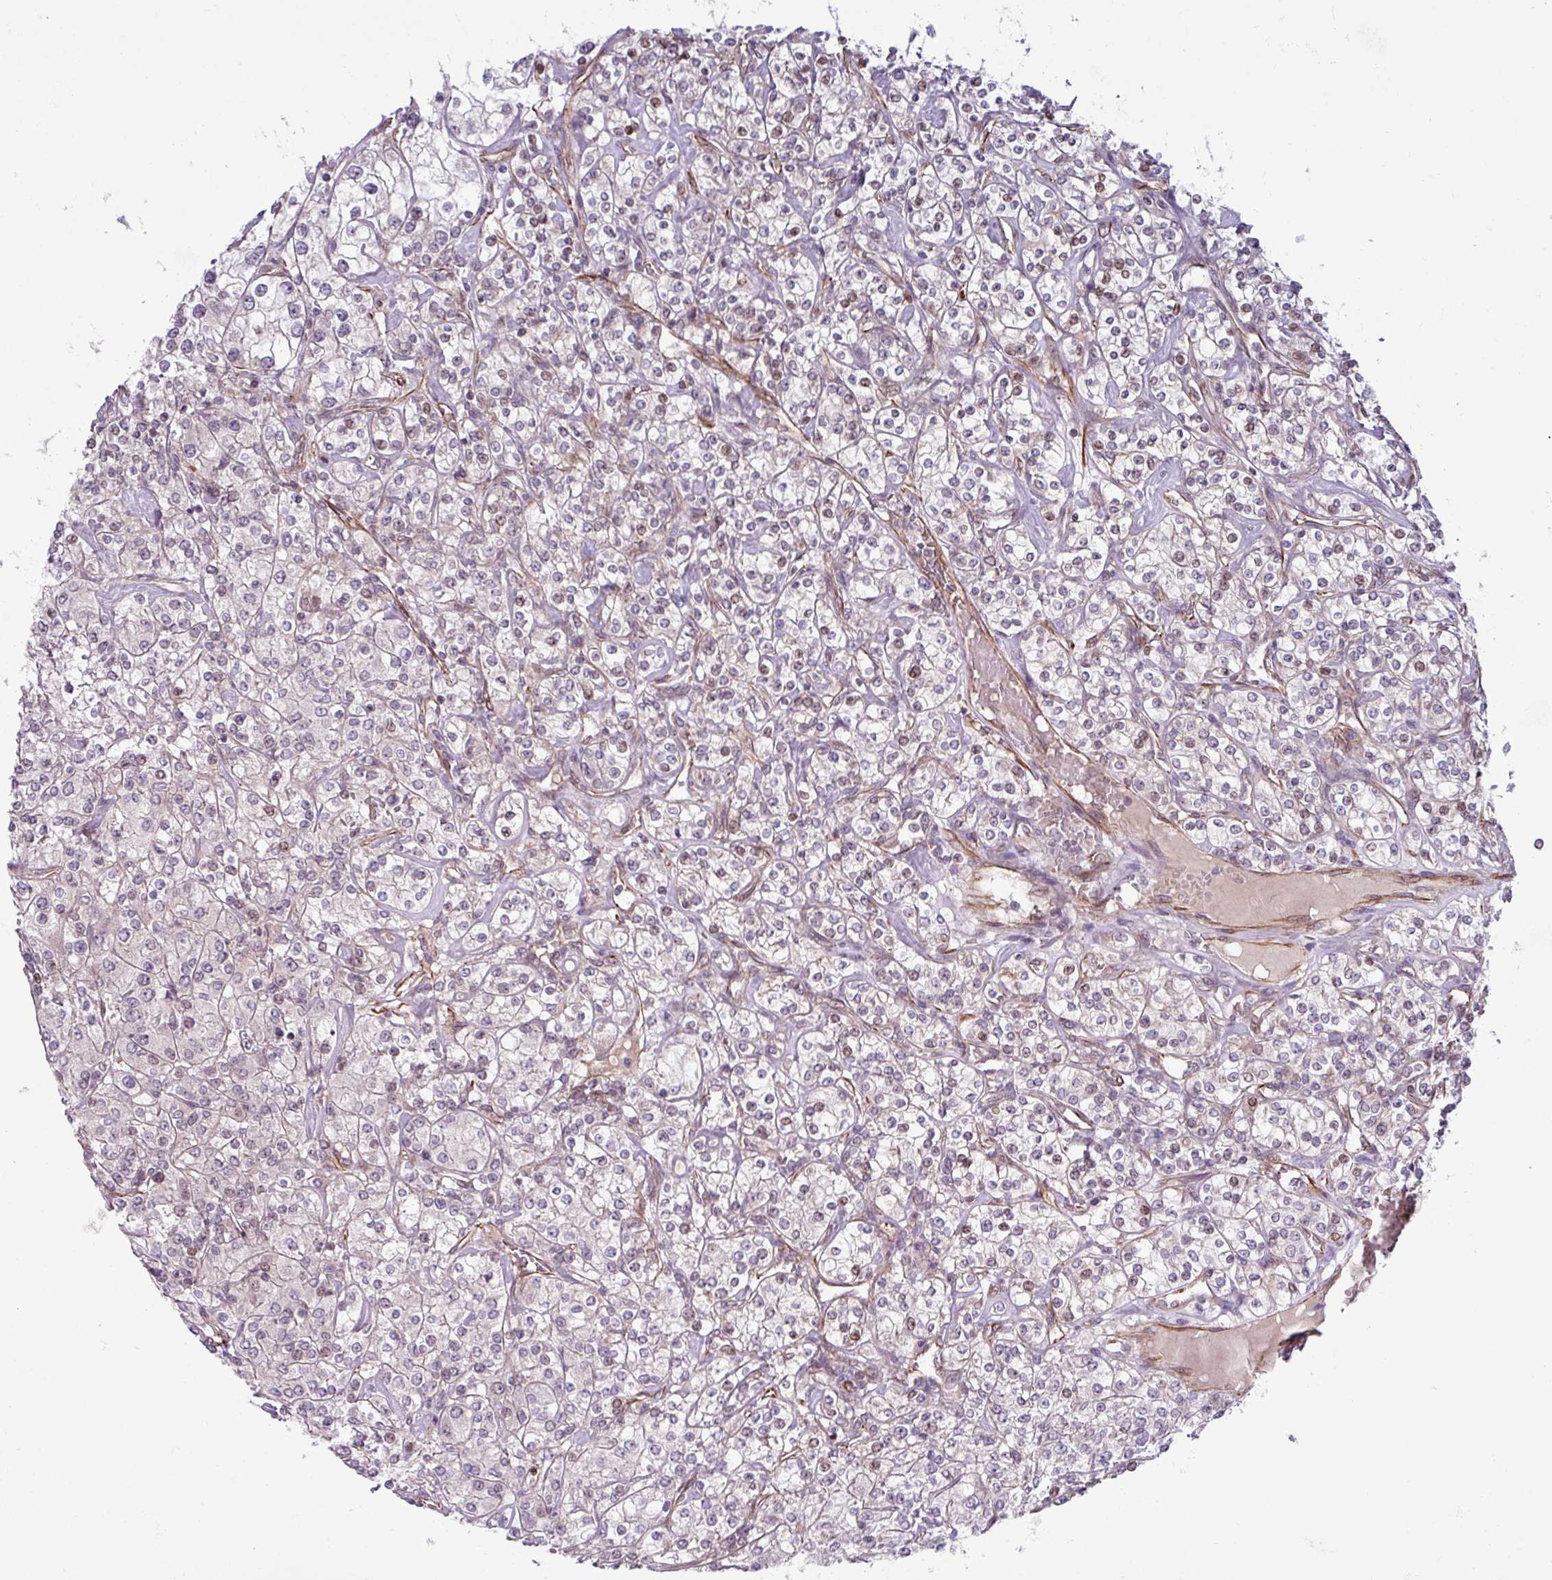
{"staining": {"intensity": "weak", "quantity": "<25%", "location": "nuclear"}, "tissue": "renal cancer", "cell_type": "Tumor cells", "image_type": "cancer", "snomed": [{"axis": "morphology", "description": "Adenocarcinoma, NOS"}, {"axis": "topography", "description": "Kidney"}], "caption": "A histopathology image of renal cancer (adenocarcinoma) stained for a protein reveals no brown staining in tumor cells.", "gene": "CHD3", "patient": {"sex": "male", "age": 77}}